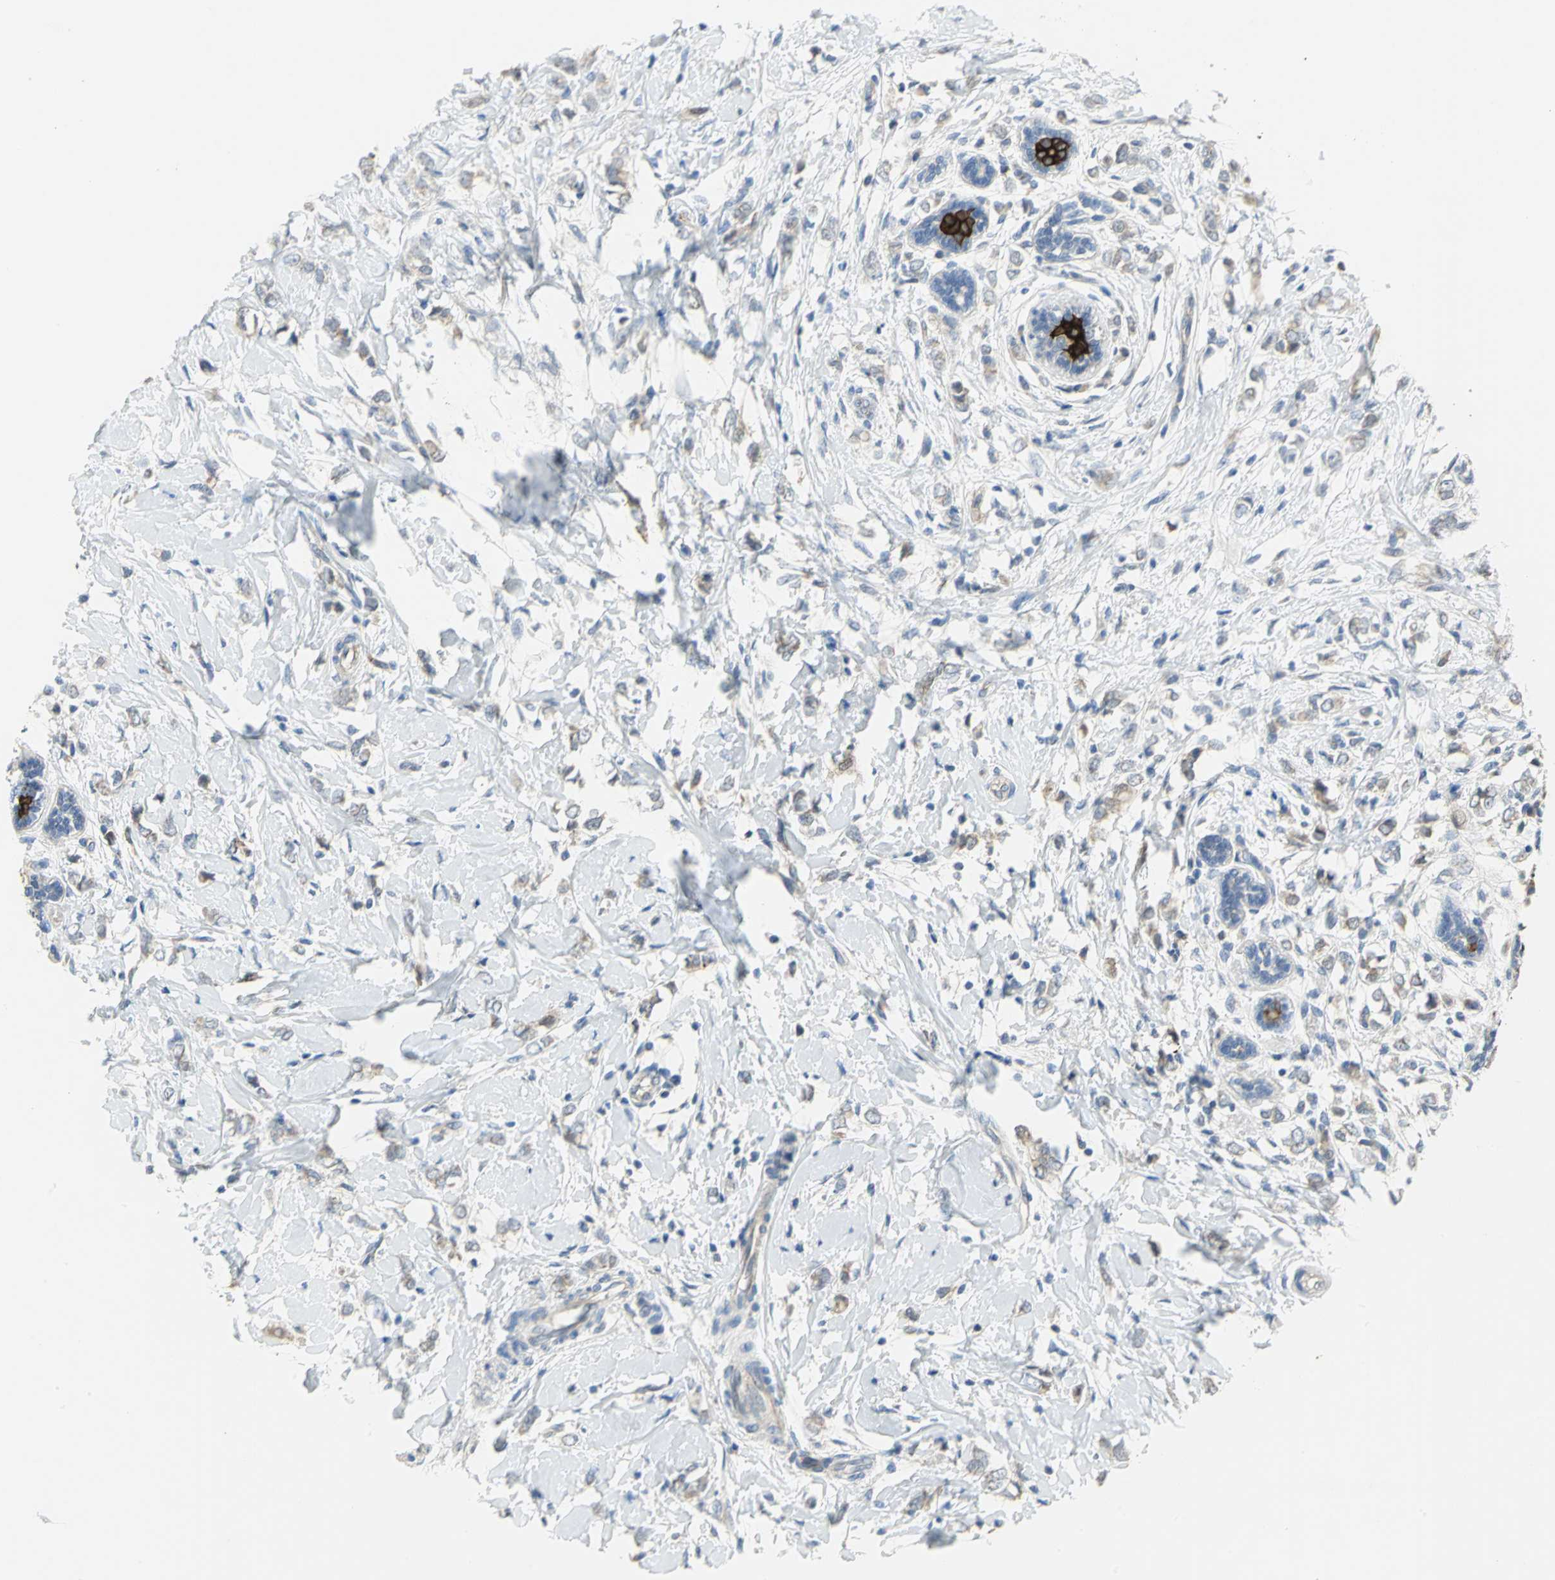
{"staining": {"intensity": "weak", "quantity": ">75%", "location": "cytoplasmic/membranous"}, "tissue": "breast cancer", "cell_type": "Tumor cells", "image_type": "cancer", "snomed": [{"axis": "morphology", "description": "Normal tissue, NOS"}, {"axis": "morphology", "description": "Lobular carcinoma"}, {"axis": "topography", "description": "Breast"}], "caption": "Immunohistochemical staining of human breast cancer demonstrates low levels of weak cytoplasmic/membranous protein expression in approximately >75% of tumor cells.", "gene": "HTR1F", "patient": {"sex": "female", "age": 47}}